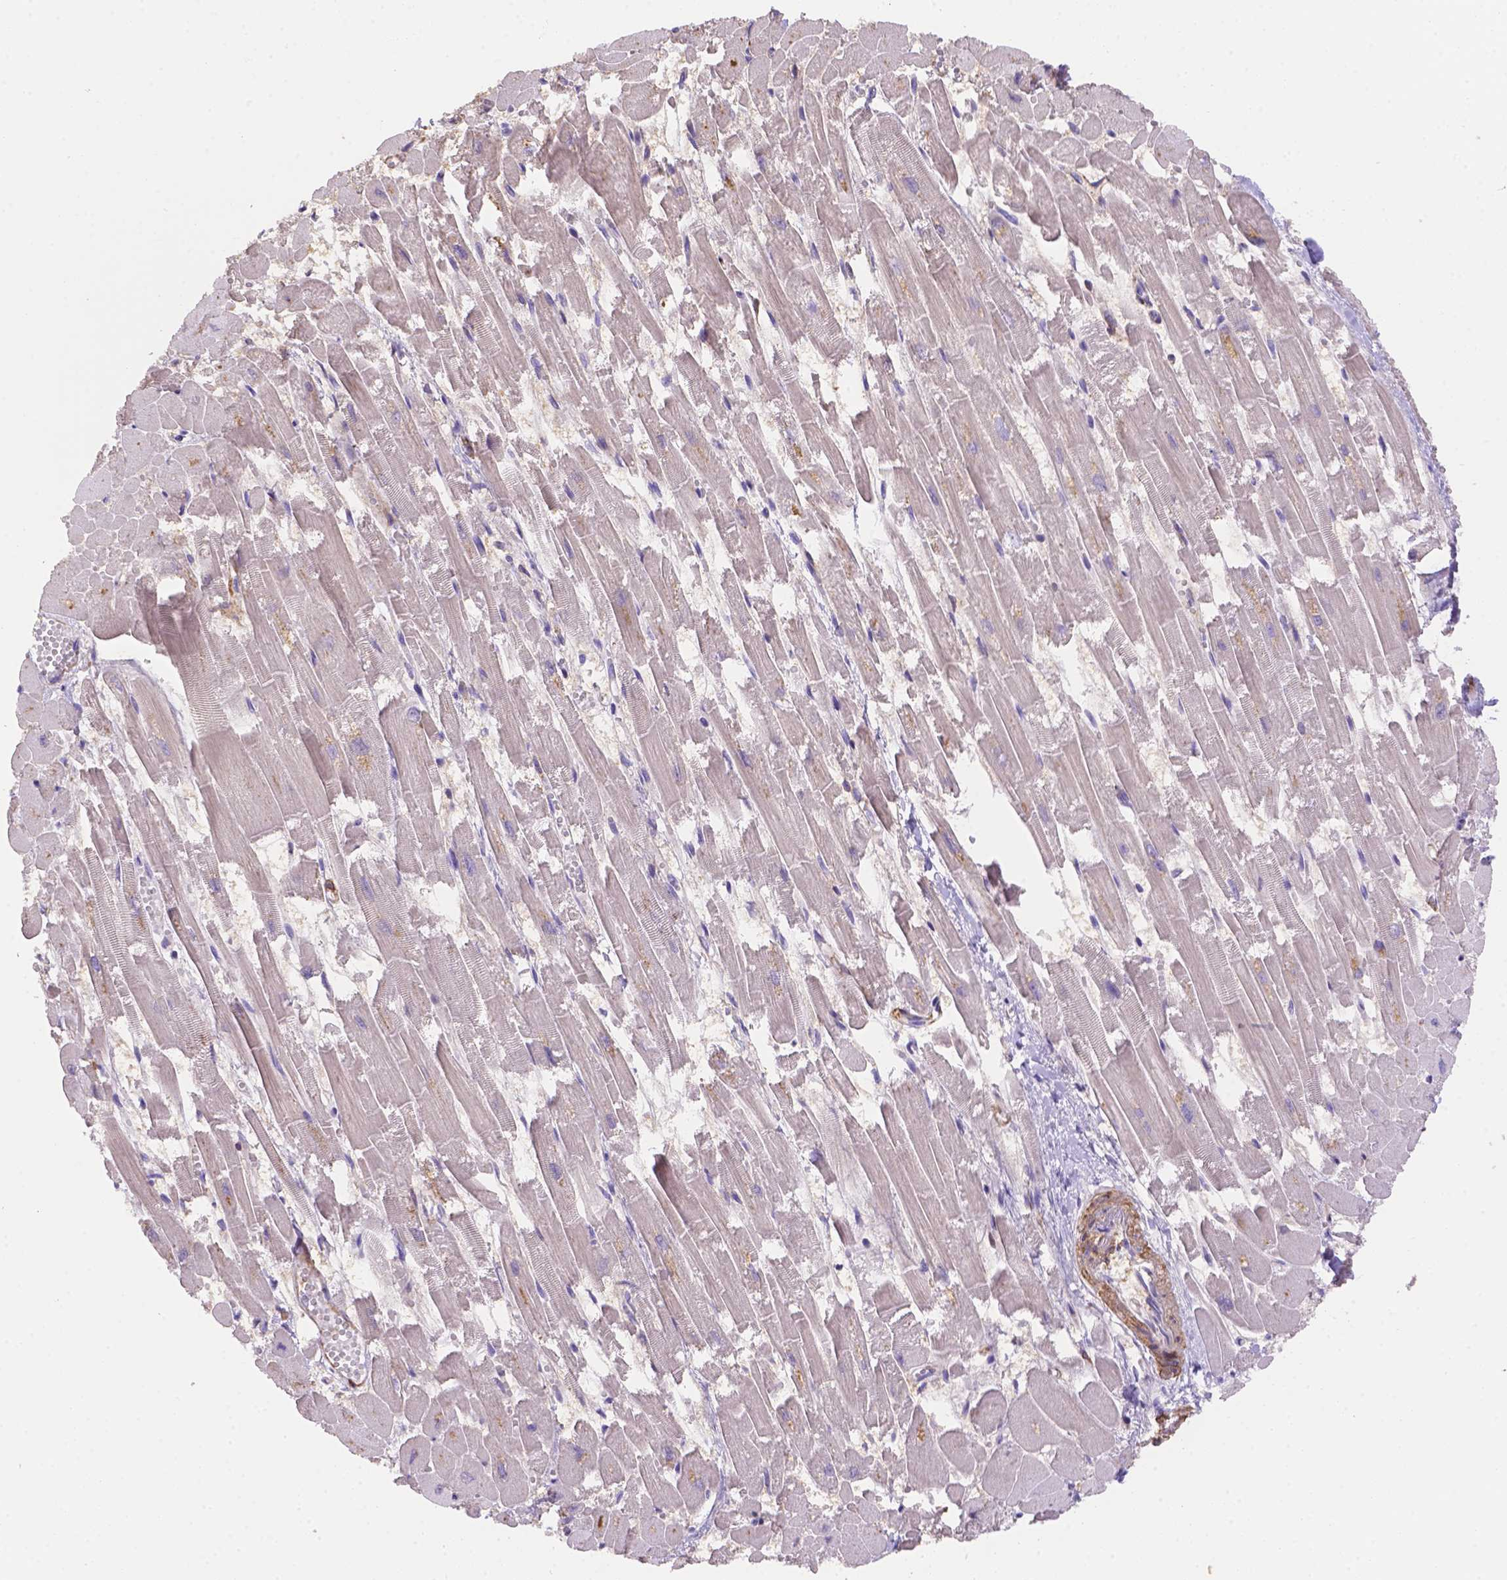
{"staining": {"intensity": "negative", "quantity": "none", "location": "none"}, "tissue": "heart muscle", "cell_type": "Cardiomyocytes", "image_type": "normal", "snomed": [{"axis": "morphology", "description": "Normal tissue, NOS"}, {"axis": "topography", "description": "Heart"}], "caption": "Cardiomyocytes are negative for protein expression in normal human heart muscle. Nuclei are stained in blue.", "gene": "NXPE2", "patient": {"sex": "female", "age": 52}}